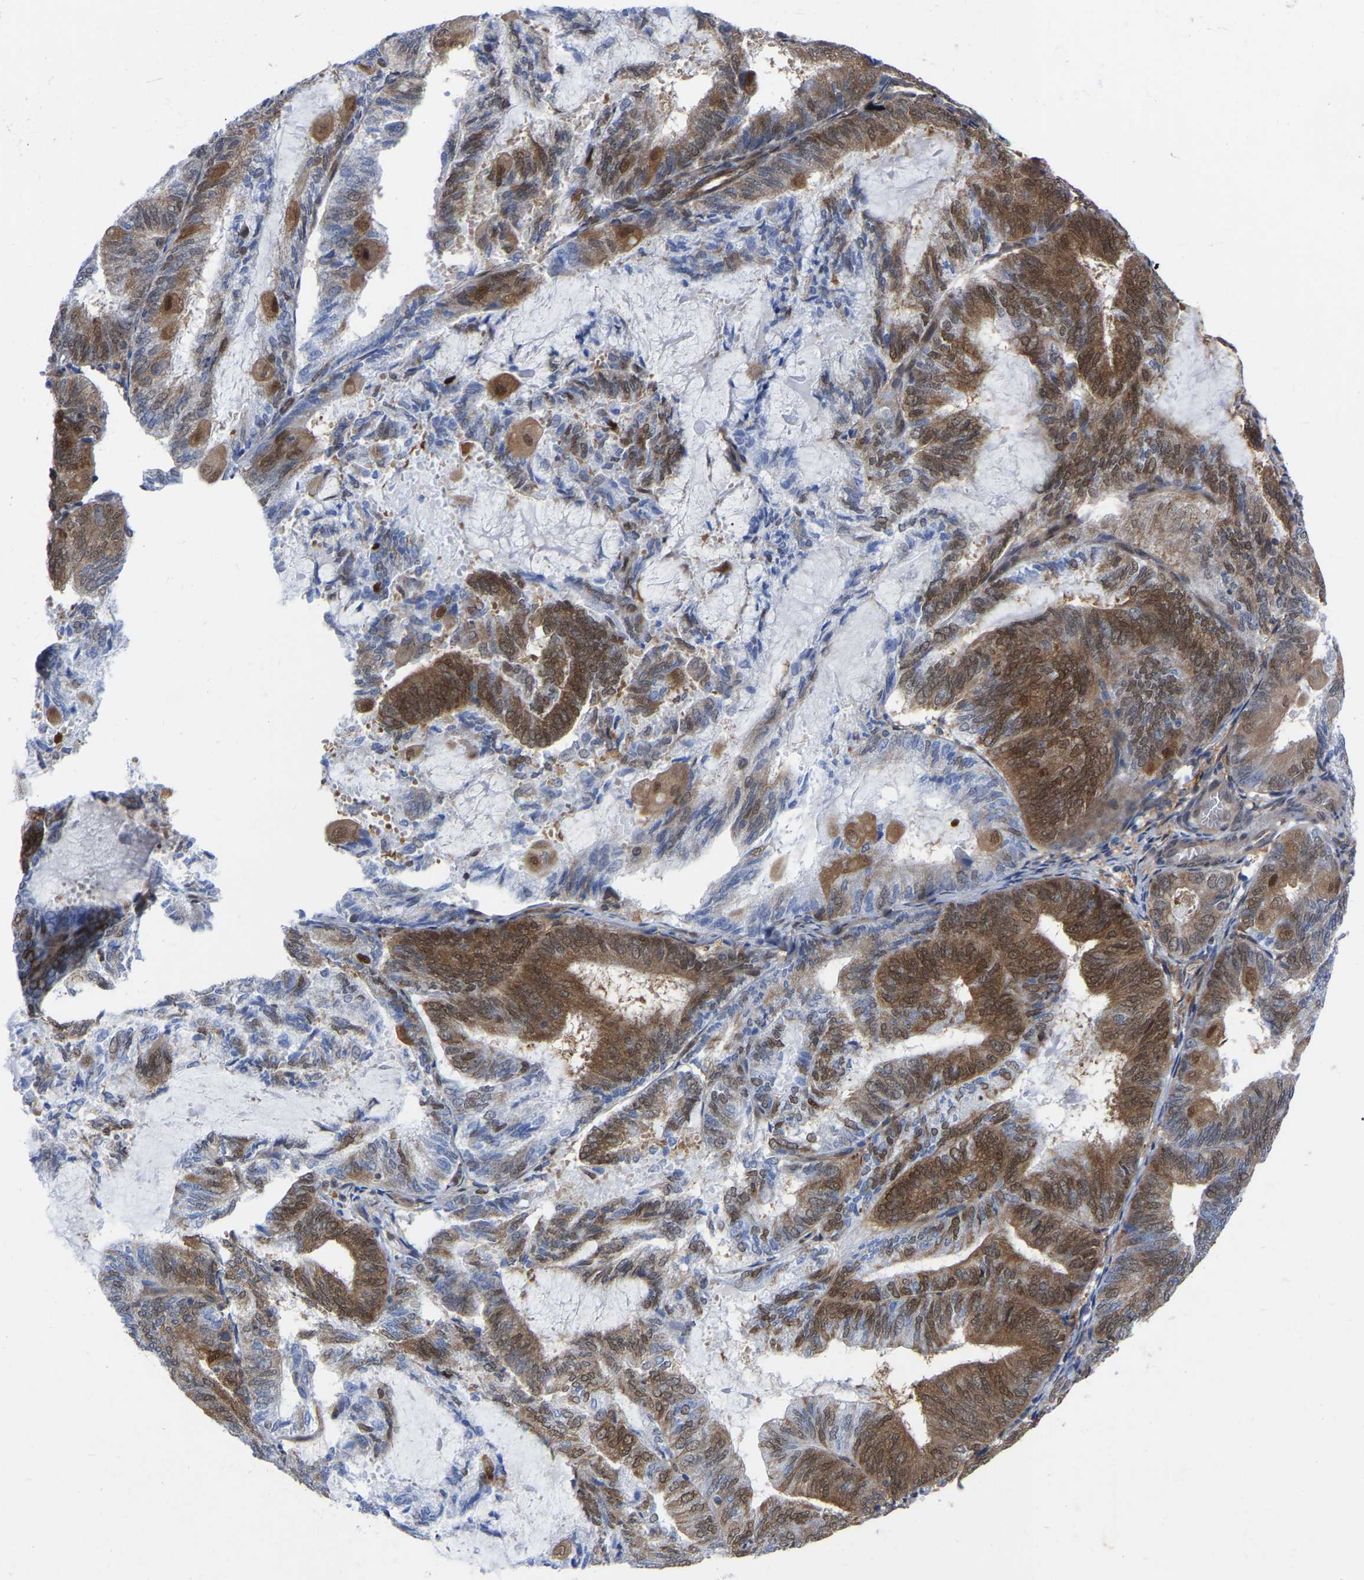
{"staining": {"intensity": "moderate", "quantity": ">75%", "location": "cytoplasmic/membranous,nuclear"}, "tissue": "endometrial cancer", "cell_type": "Tumor cells", "image_type": "cancer", "snomed": [{"axis": "morphology", "description": "Adenocarcinoma, NOS"}, {"axis": "topography", "description": "Endometrium"}], "caption": "IHC photomicrograph of neoplastic tissue: human endometrial cancer (adenocarcinoma) stained using IHC shows medium levels of moderate protein expression localized specifically in the cytoplasmic/membranous and nuclear of tumor cells, appearing as a cytoplasmic/membranous and nuclear brown color.", "gene": "UBE4B", "patient": {"sex": "female", "age": 81}}